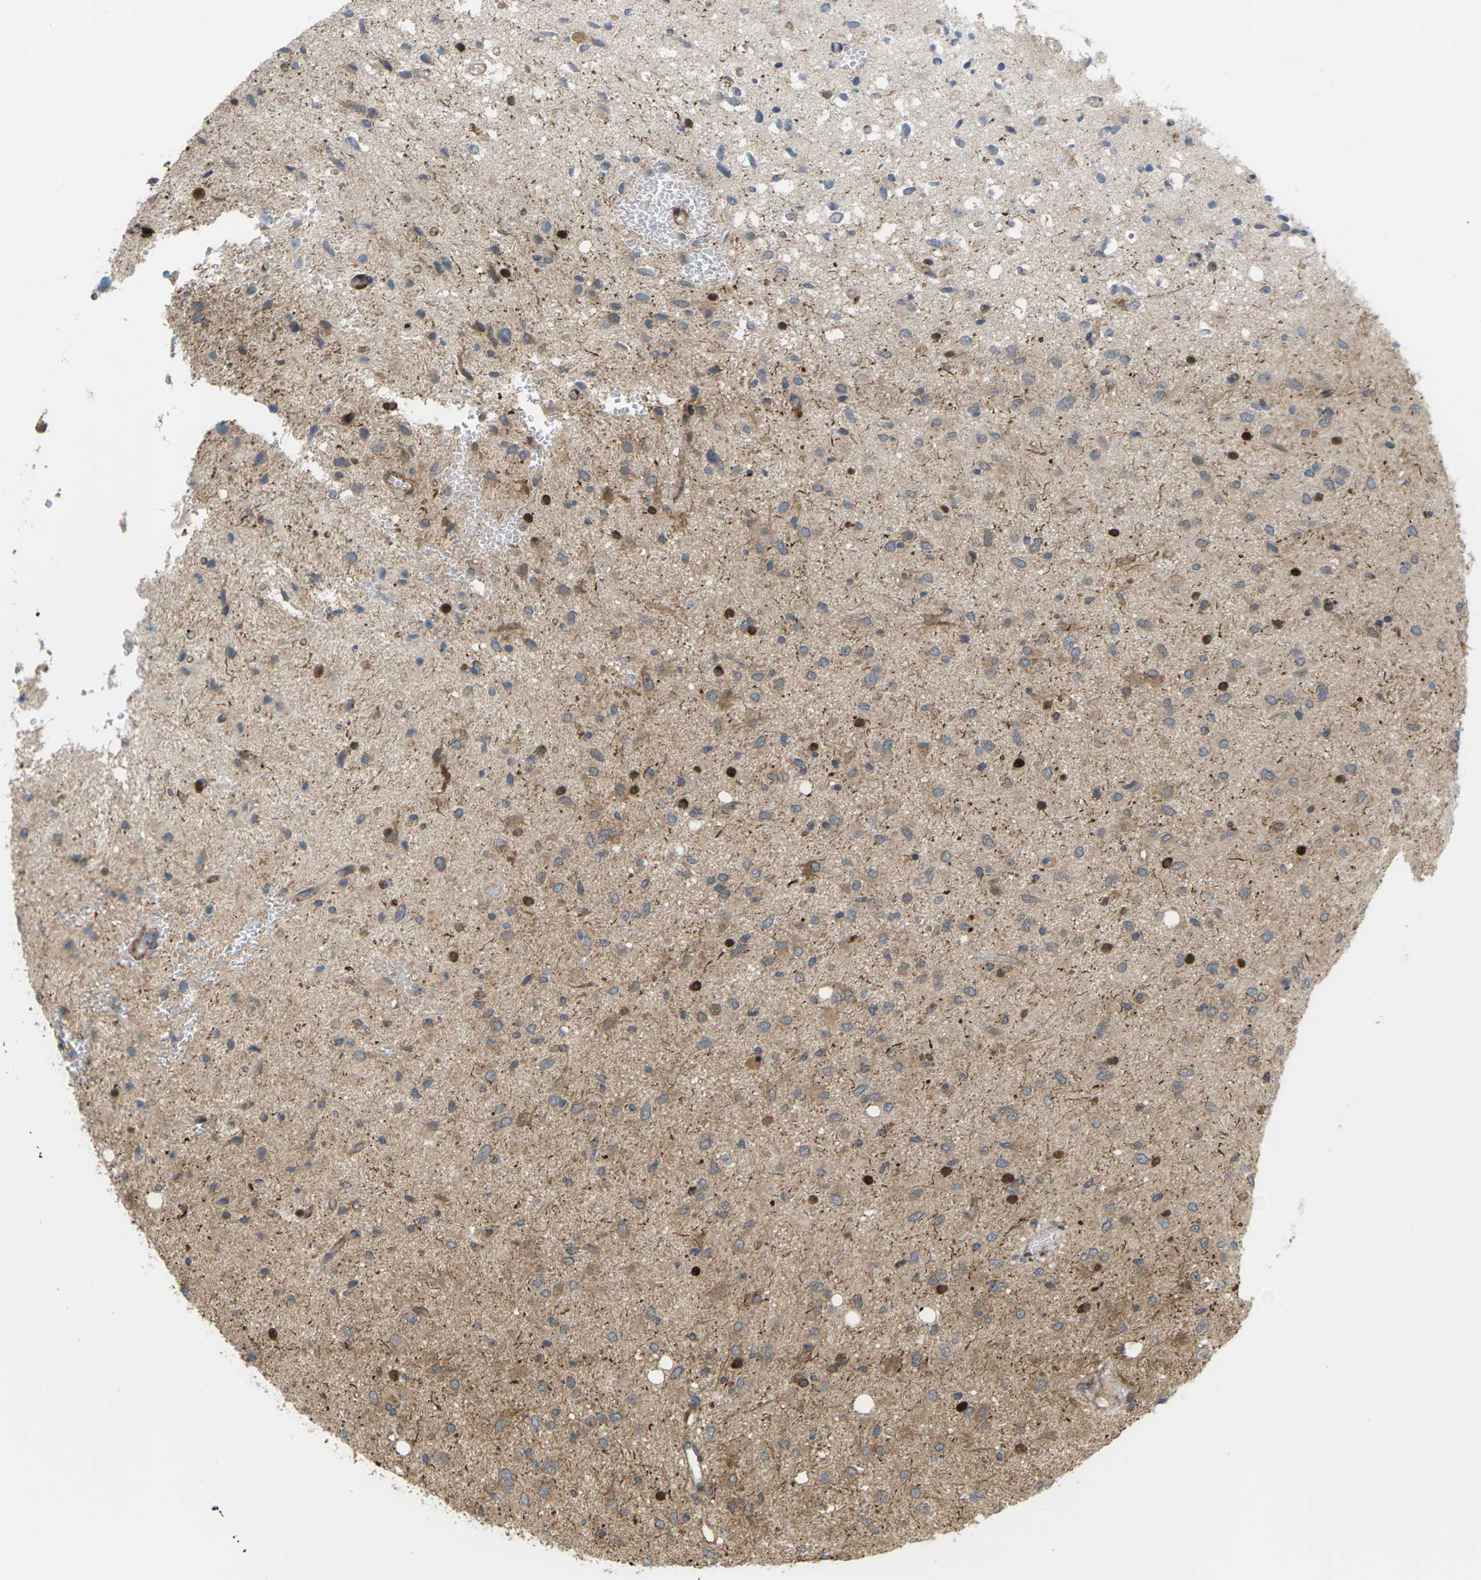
{"staining": {"intensity": "strong", "quantity": "25%-75%", "location": "cytoplasmic/membranous,nuclear"}, "tissue": "glioma", "cell_type": "Tumor cells", "image_type": "cancer", "snomed": [{"axis": "morphology", "description": "Glioma, malignant, Low grade"}, {"axis": "topography", "description": "Brain"}], "caption": "Tumor cells show strong cytoplasmic/membranous and nuclear staining in about 25%-75% of cells in malignant glioma (low-grade).", "gene": "ROBO1", "patient": {"sex": "male", "age": 77}}